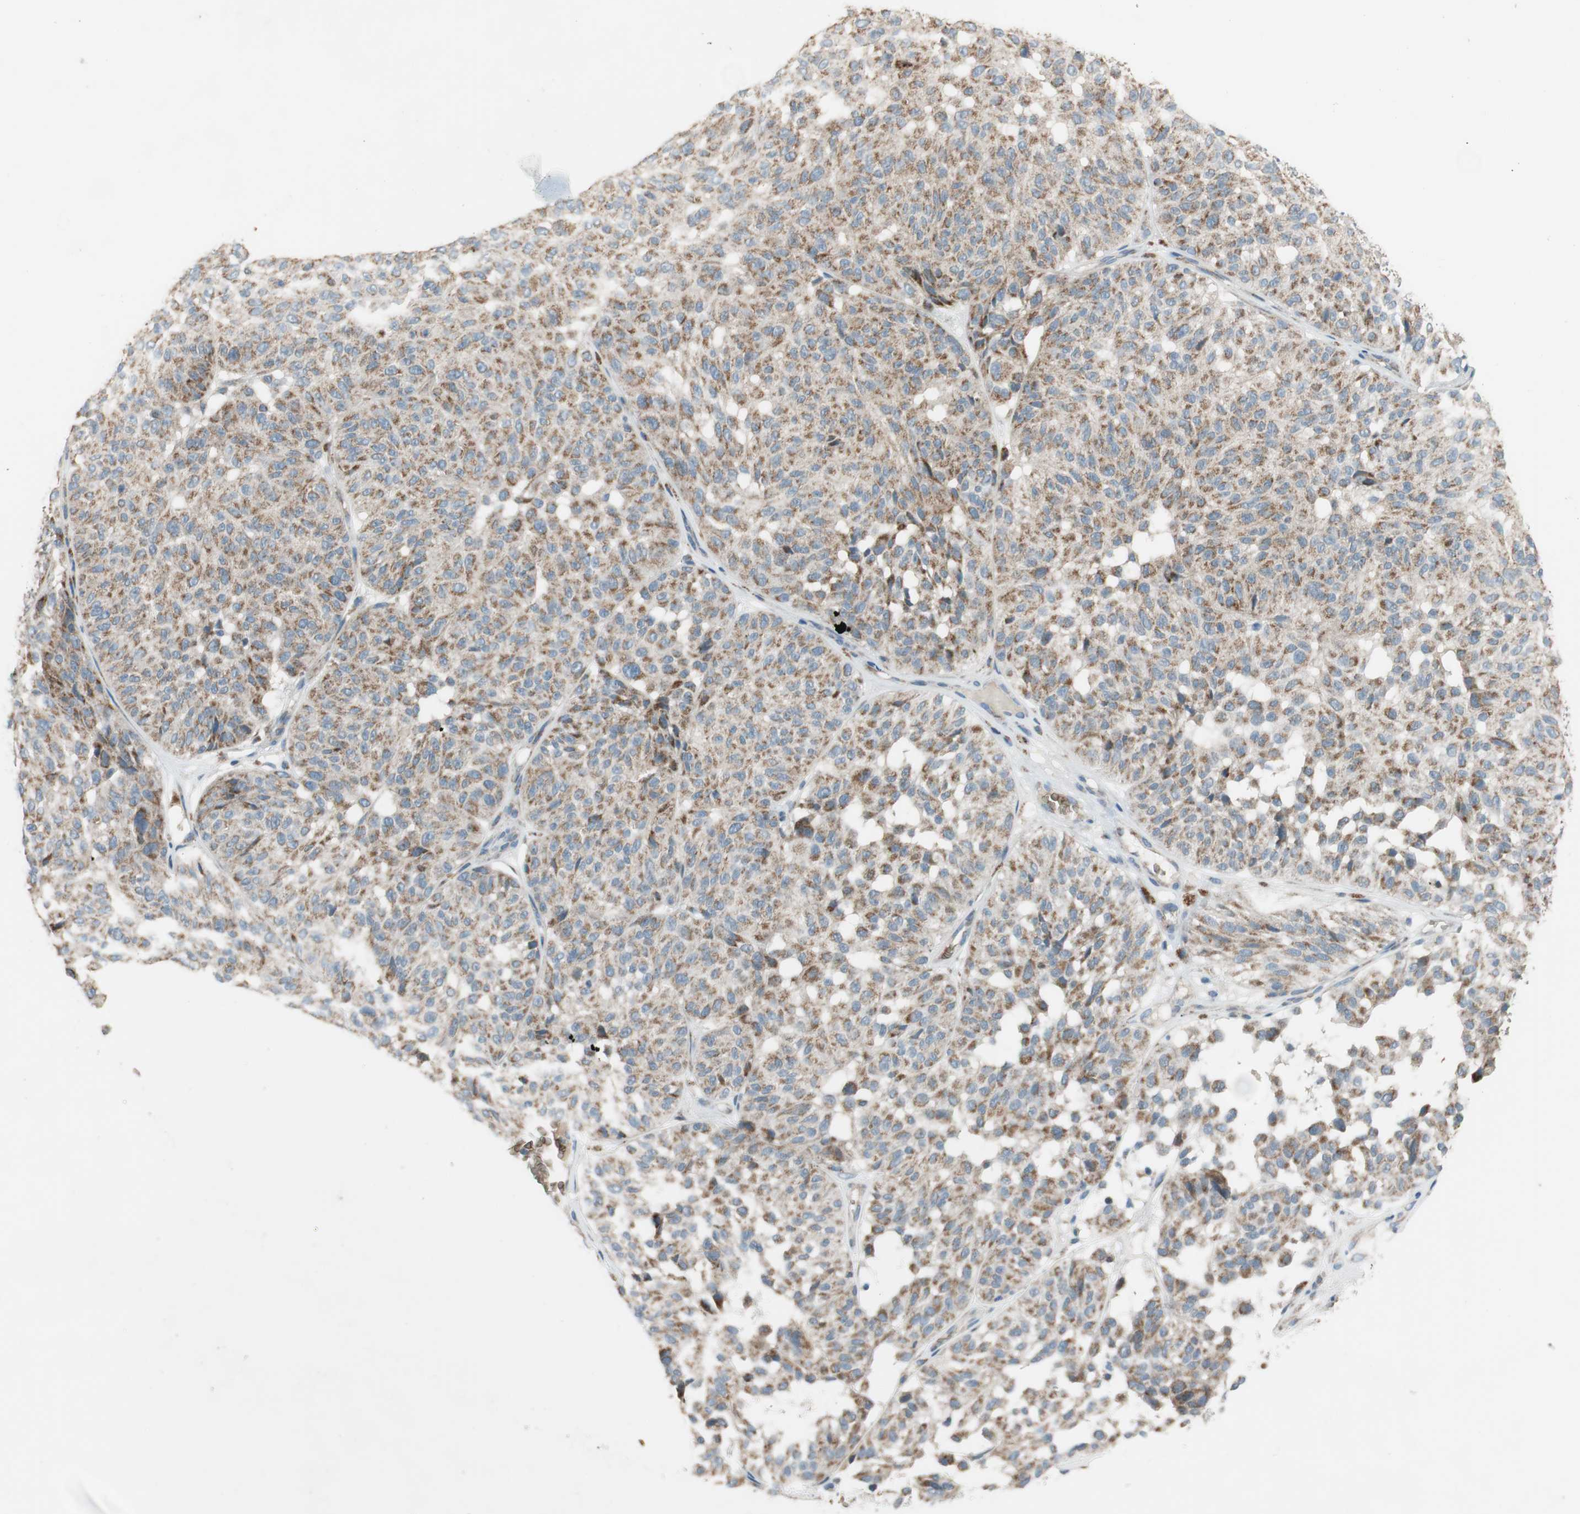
{"staining": {"intensity": "moderate", "quantity": ">75%", "location": "cytoplasmic/membranous"}, "tissue": "melanoma", "cell_type": "Tumor cells", "image_type": "cancer", "snomed": [{"axis": "morphology", "description": "Malignant melanoma, NOS"}, {"axis": "topography", "description": "Skin"}], "caption": "Immunohistochemical staining of human malignant melanoma shows medium levels of moderate cytoplasmic/membranous protein positivity in about >75% of tumor cells. (DAB (3,3'-diaminobenzidine) IHC with brightfield microscopy, high magnification).", "gene": "GYPC", "patient": {"sex": "female", "age": 46}}